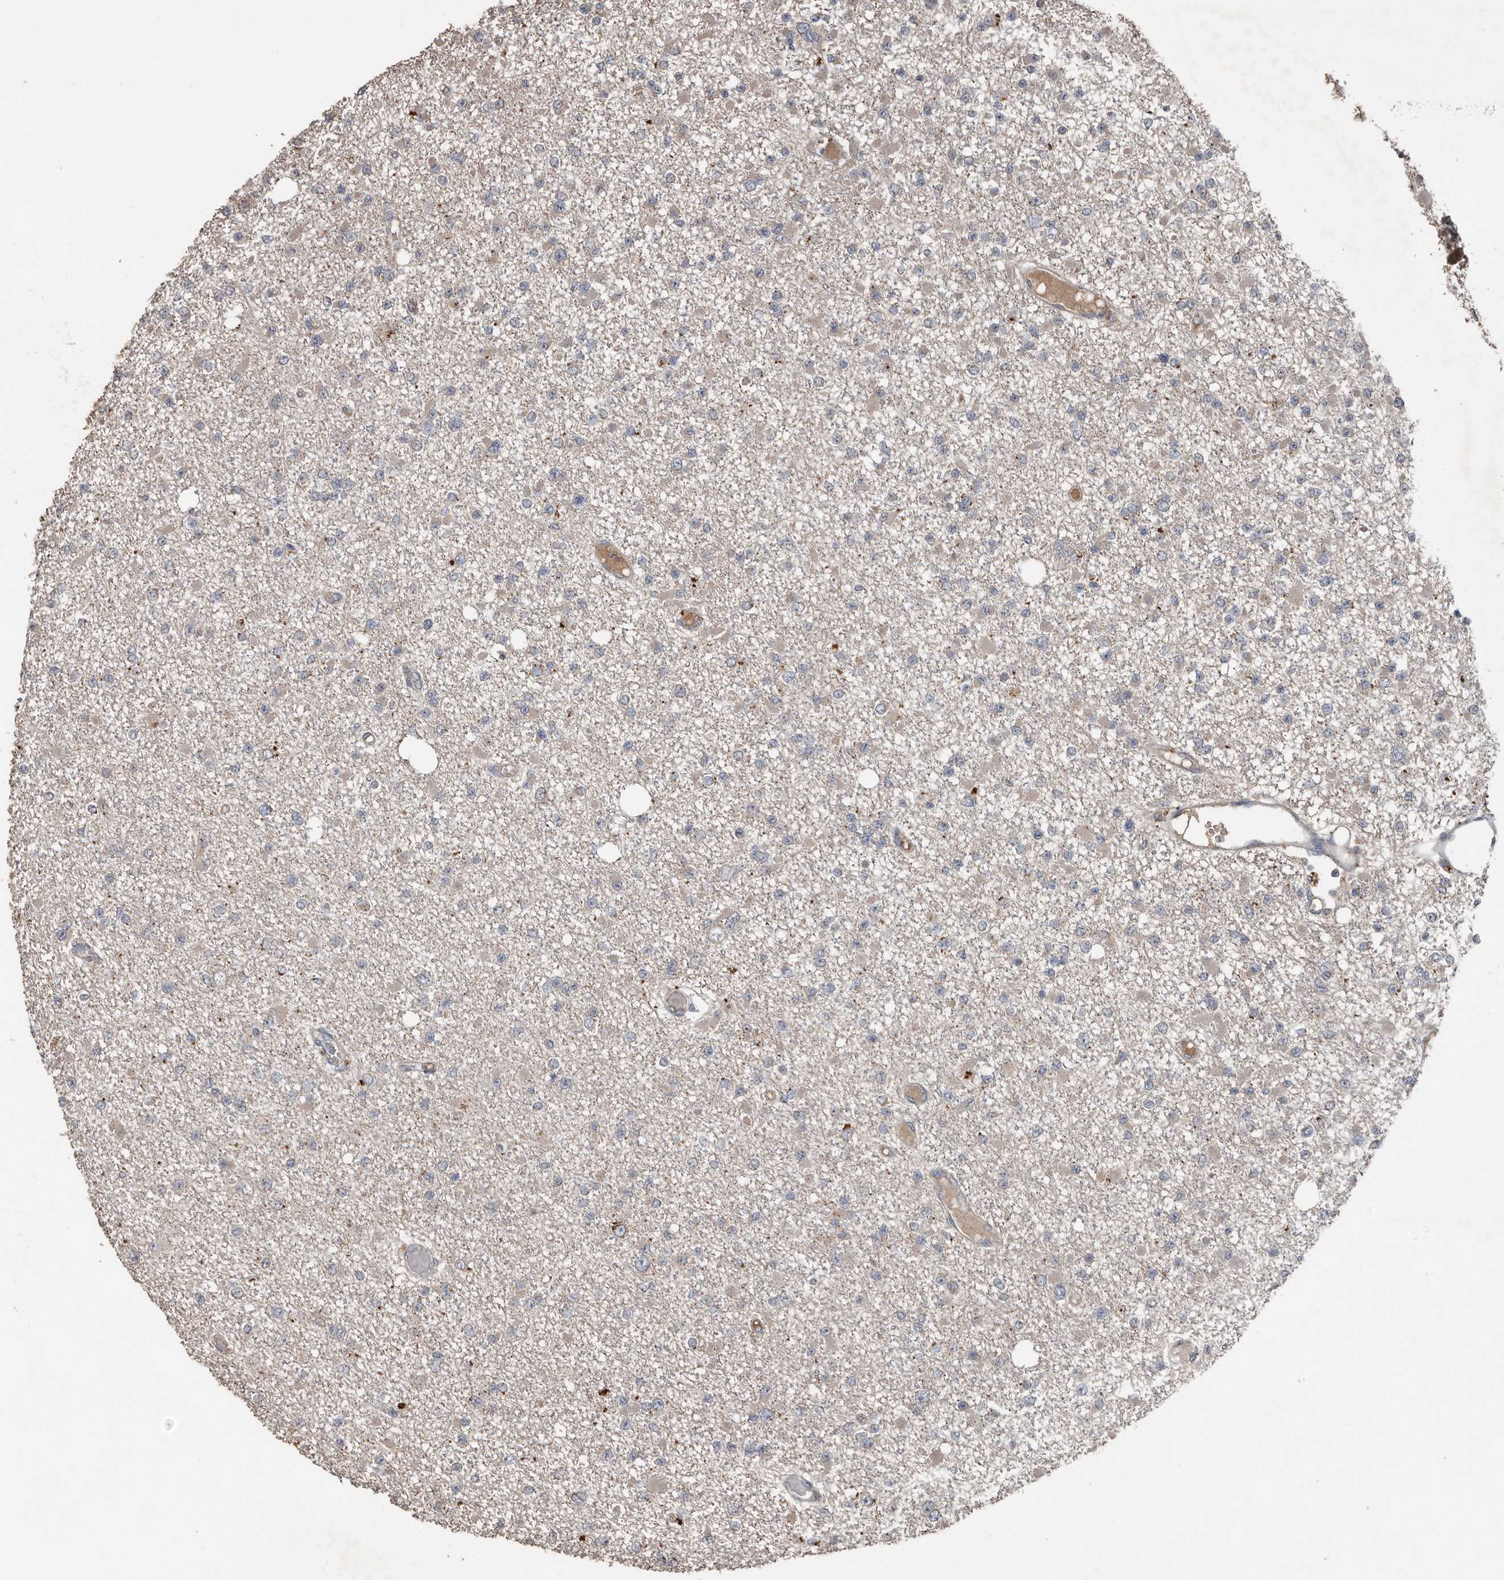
{"staining": {"intensity": "negative", "quantity": "none", "location": "none"}, "tissue": "glioma", "cell_type": "Tumor cells", "image_type": "cancer", "snomed": [{"axis": "morphology", "description": "Glioma, malignant, Low grade"}, {"axis": "topography", "description": "Brain"}], "caption": "There is no significant staining in tumor cells of malignant low-grade glioma. (Brightfield microscopy of DAB (3,3'-diaminobenzidine) IHC at high magnification).", "gene": "HYAL4", "patient": {"sex": "female", "age": 22}}